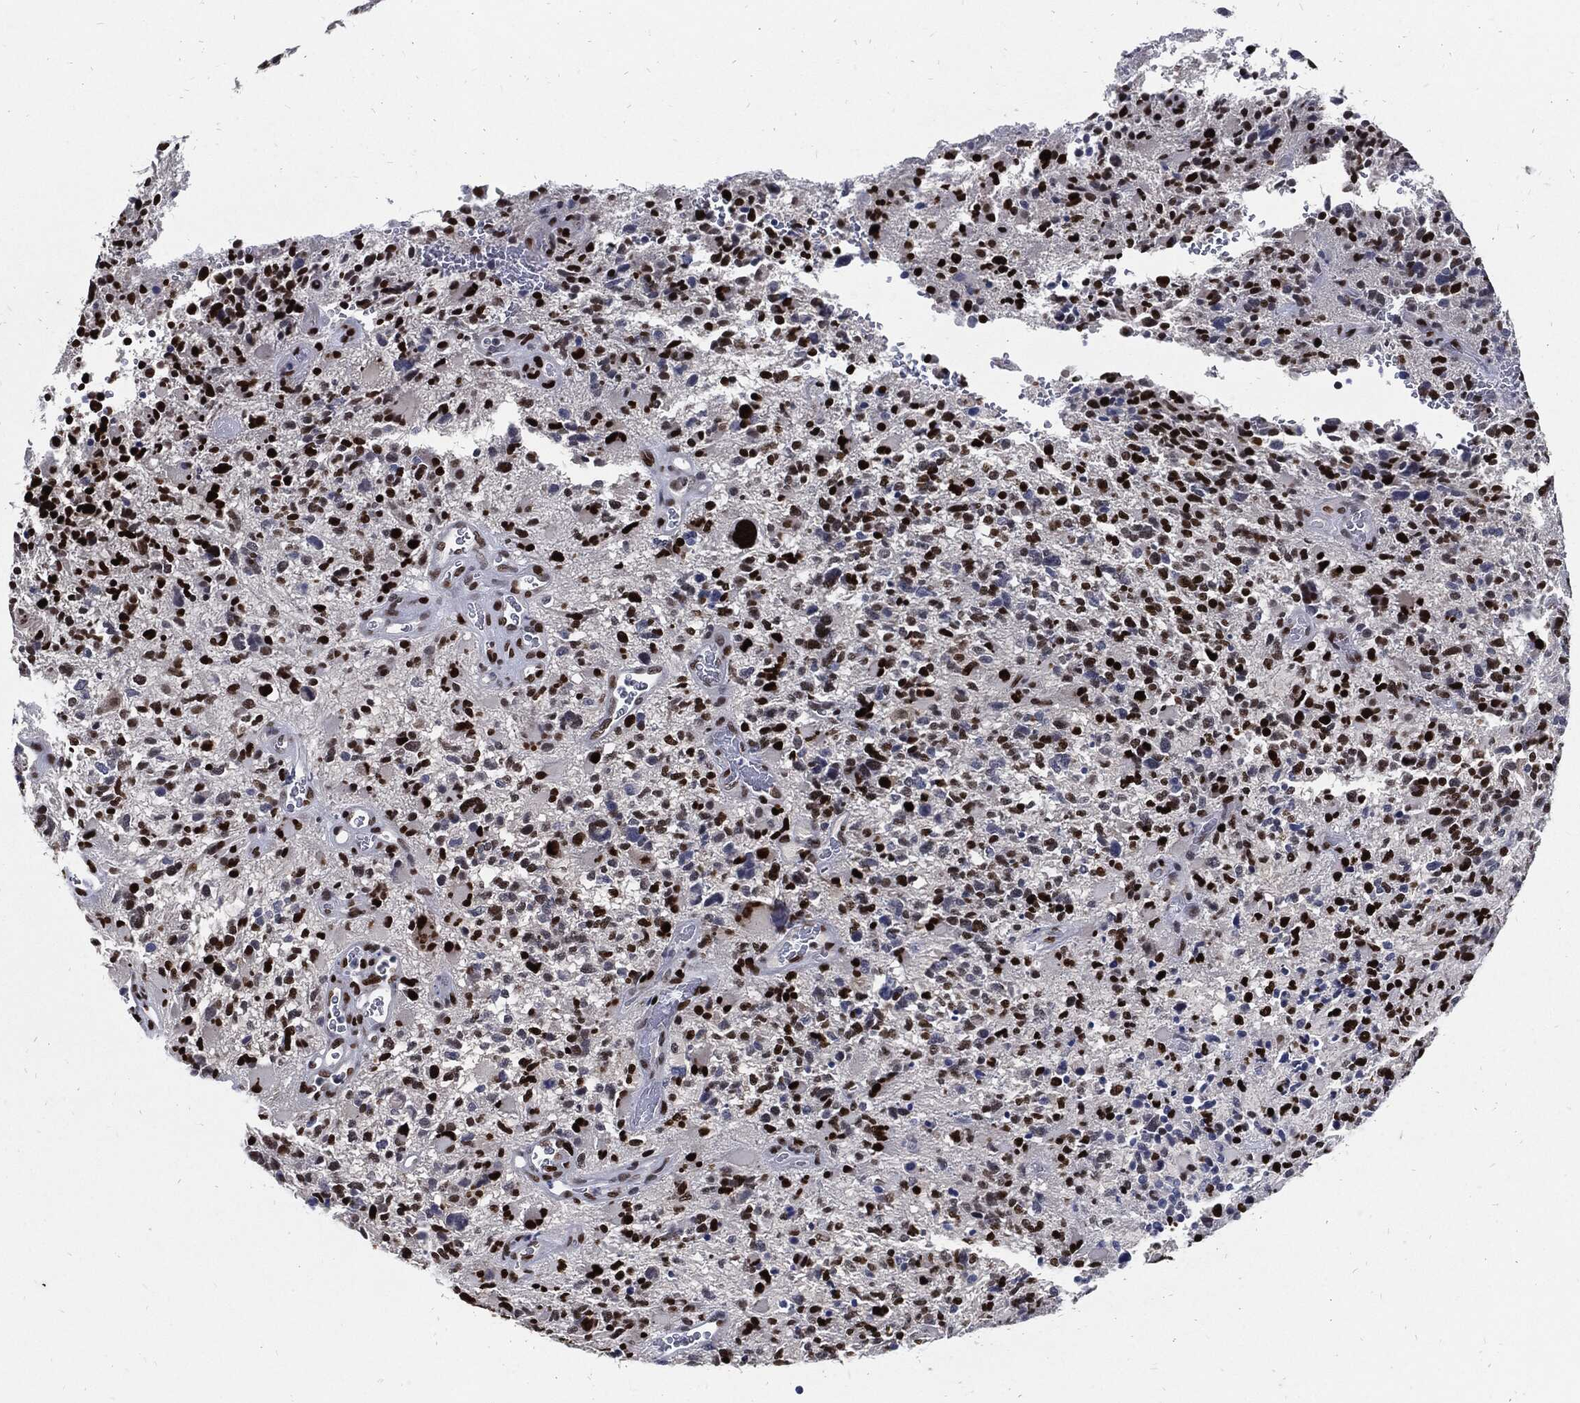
{"staining": {"intensity": "strong", "quantity": ">75%", "location": "nuclear"}, "tissue": "glioma", "cell_type": "Tumor cells", "image_type": "cancer", "snomed": [{"axis": "morphology", "description": "Glioma, malignant, High grade"}, {"axis": "topography", "description": "Brain"}], "caption": "Protein expression analysis of human glioma reveals strong nuclear expression in approximately >75% of tumor cells. The staining was performed using DAB (3,3'-diaminobenzidine) to visualize the protein expression in brown, while the nuclei were stained in blue with hematoxylin (Magnification: 20x).", "gene": "JUN", "patient": {"sex": "female", "age": 71}}